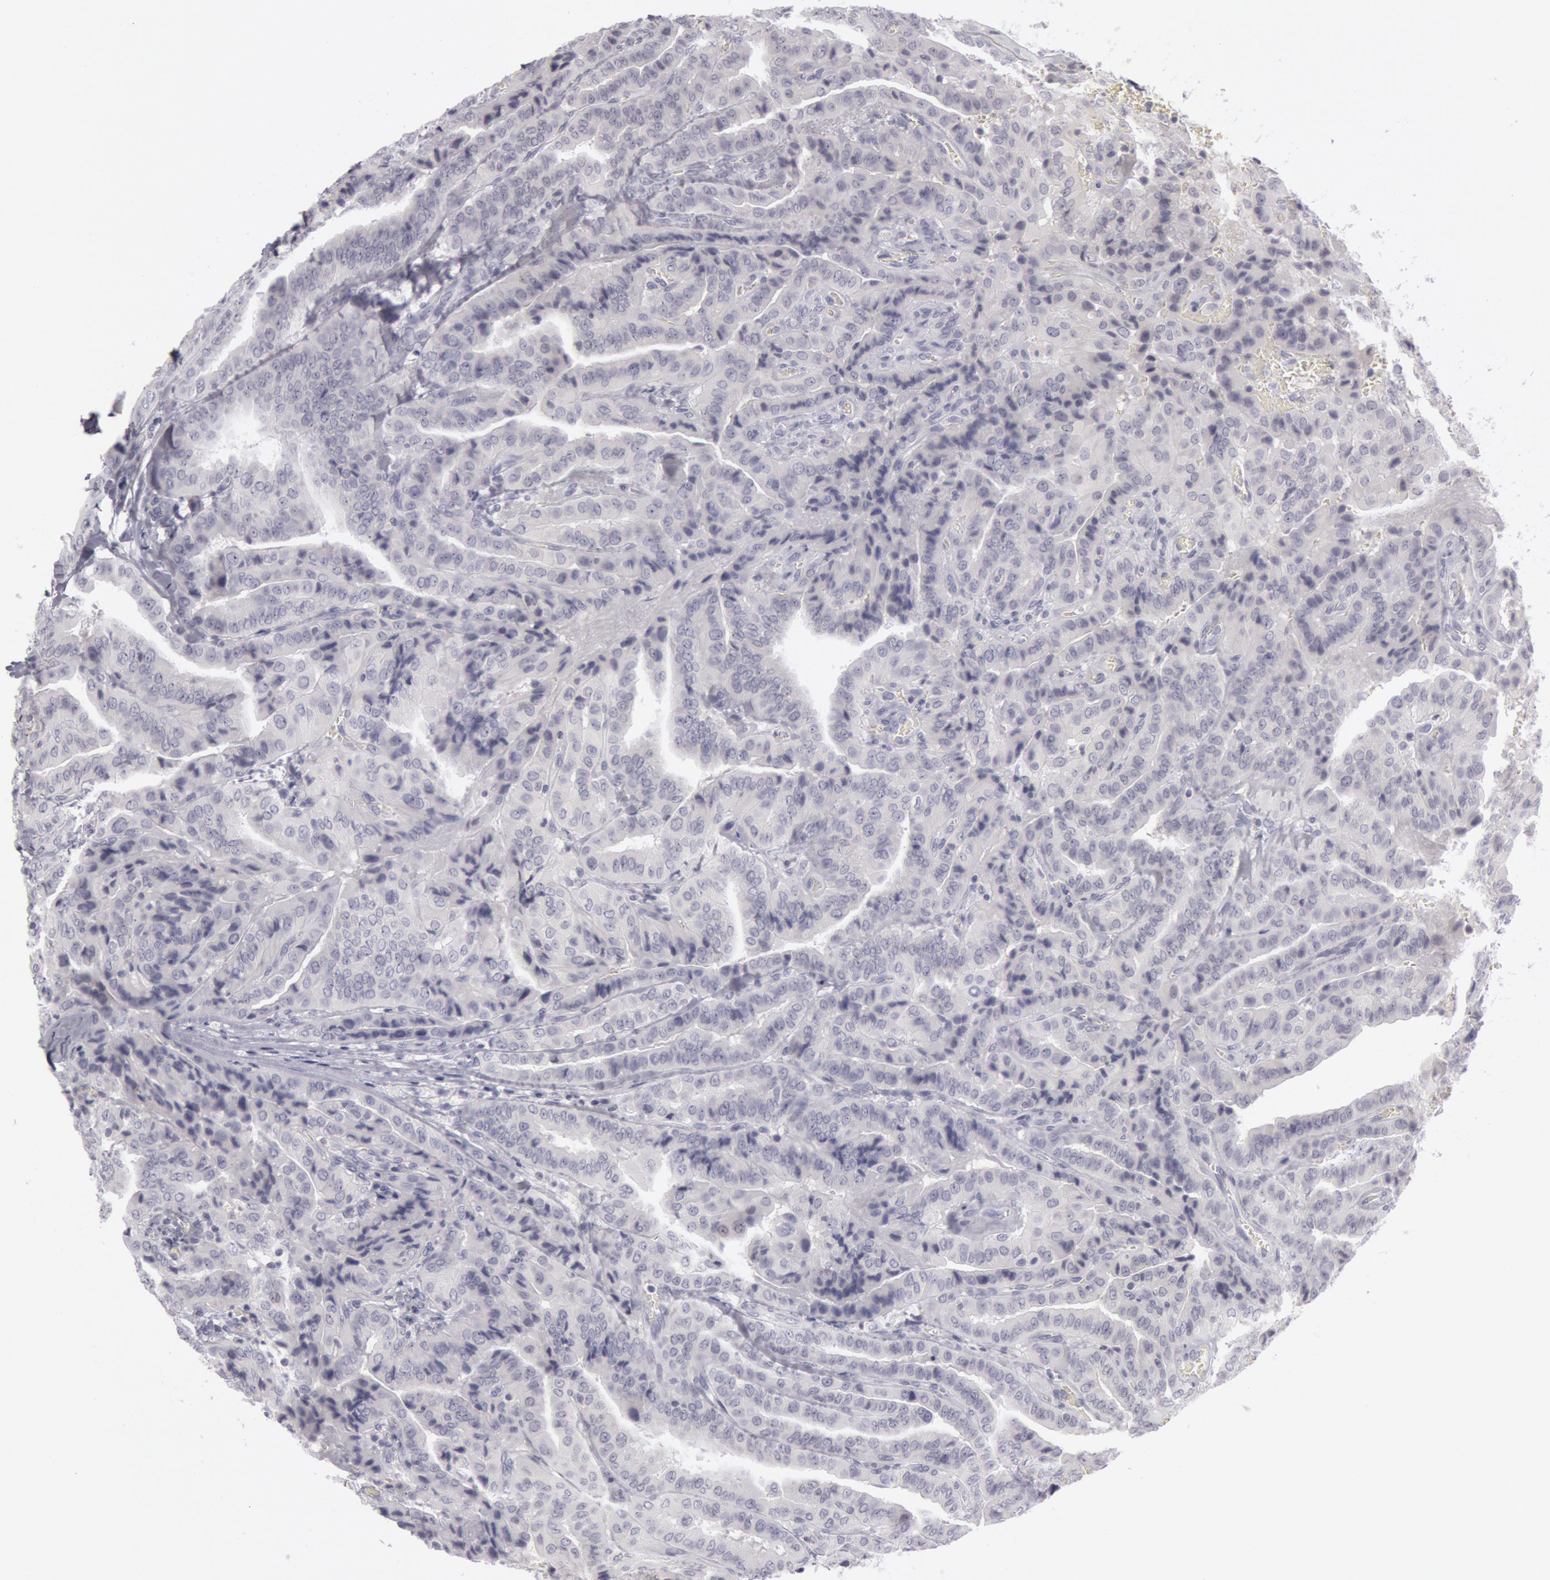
{"staining": {"intensity": "negative", "quantity": "none", "location": "none"}, "tissue": "thyroid cancer", "cell_type": "Tumor cells", "image_type": "cancer", "snomed": [{"axis": "morphology", "description": "Papillary adenocarcinoma, NOS"}, {"axis": "topography", "description": "Thyroid gland"}], "caption": "This photomicrograph is of thyroid cancer stained with IHC to label a protein in brown with the nuclei are counter-stained blue. There is no staining in tumor cells.", "gene": "KRT16", "patient": {"sex": "female", "age": 71}}